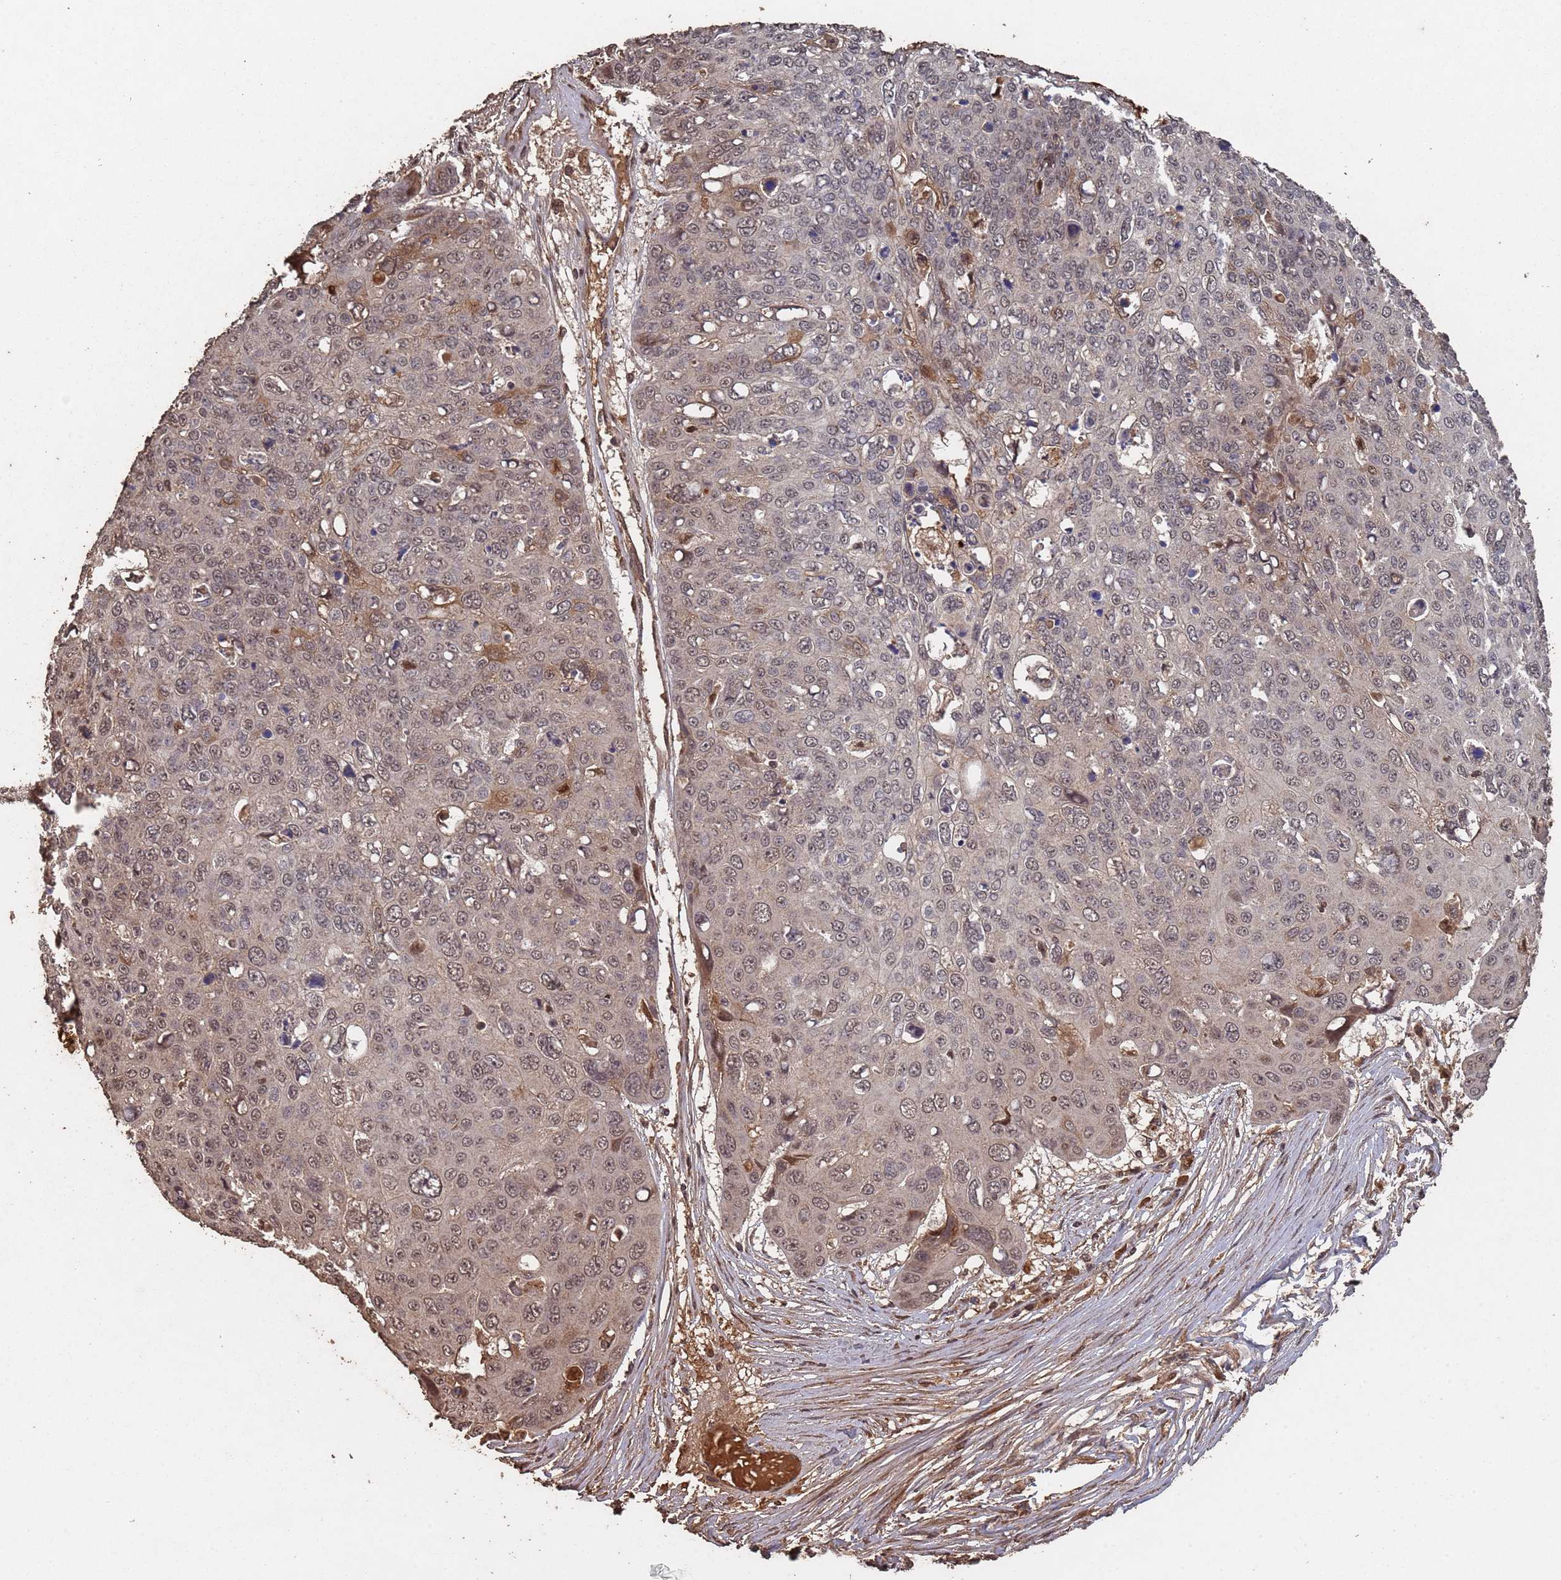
{"staining": {"intensity": "weak", "quantity": ">75%", "location": "nuclear"}, "tissue": "skin cancer", "cell_type": "Tumor cells", "image_type": "cancer", "snomed": [{"axis": "morphology", "description": "Squamous cell carcinoma, NOS"}, {"axis": "topography", "description": "Skin"}], "caption": "Immunohistochemistry (IHC) staining of skin squamous cell carcinoma, which shows low levels of weak nuclear staining in about >75% of tumor cells indicating weak nuclear protein staining. The staining was performed using DAB (3,3'-diaminobenzidine) (brown) for protein detection and nuclei were counterstained in hematoxylin (blue).", "gene": "FRAT1", "patient": {"sex": "male", "age": 71}}